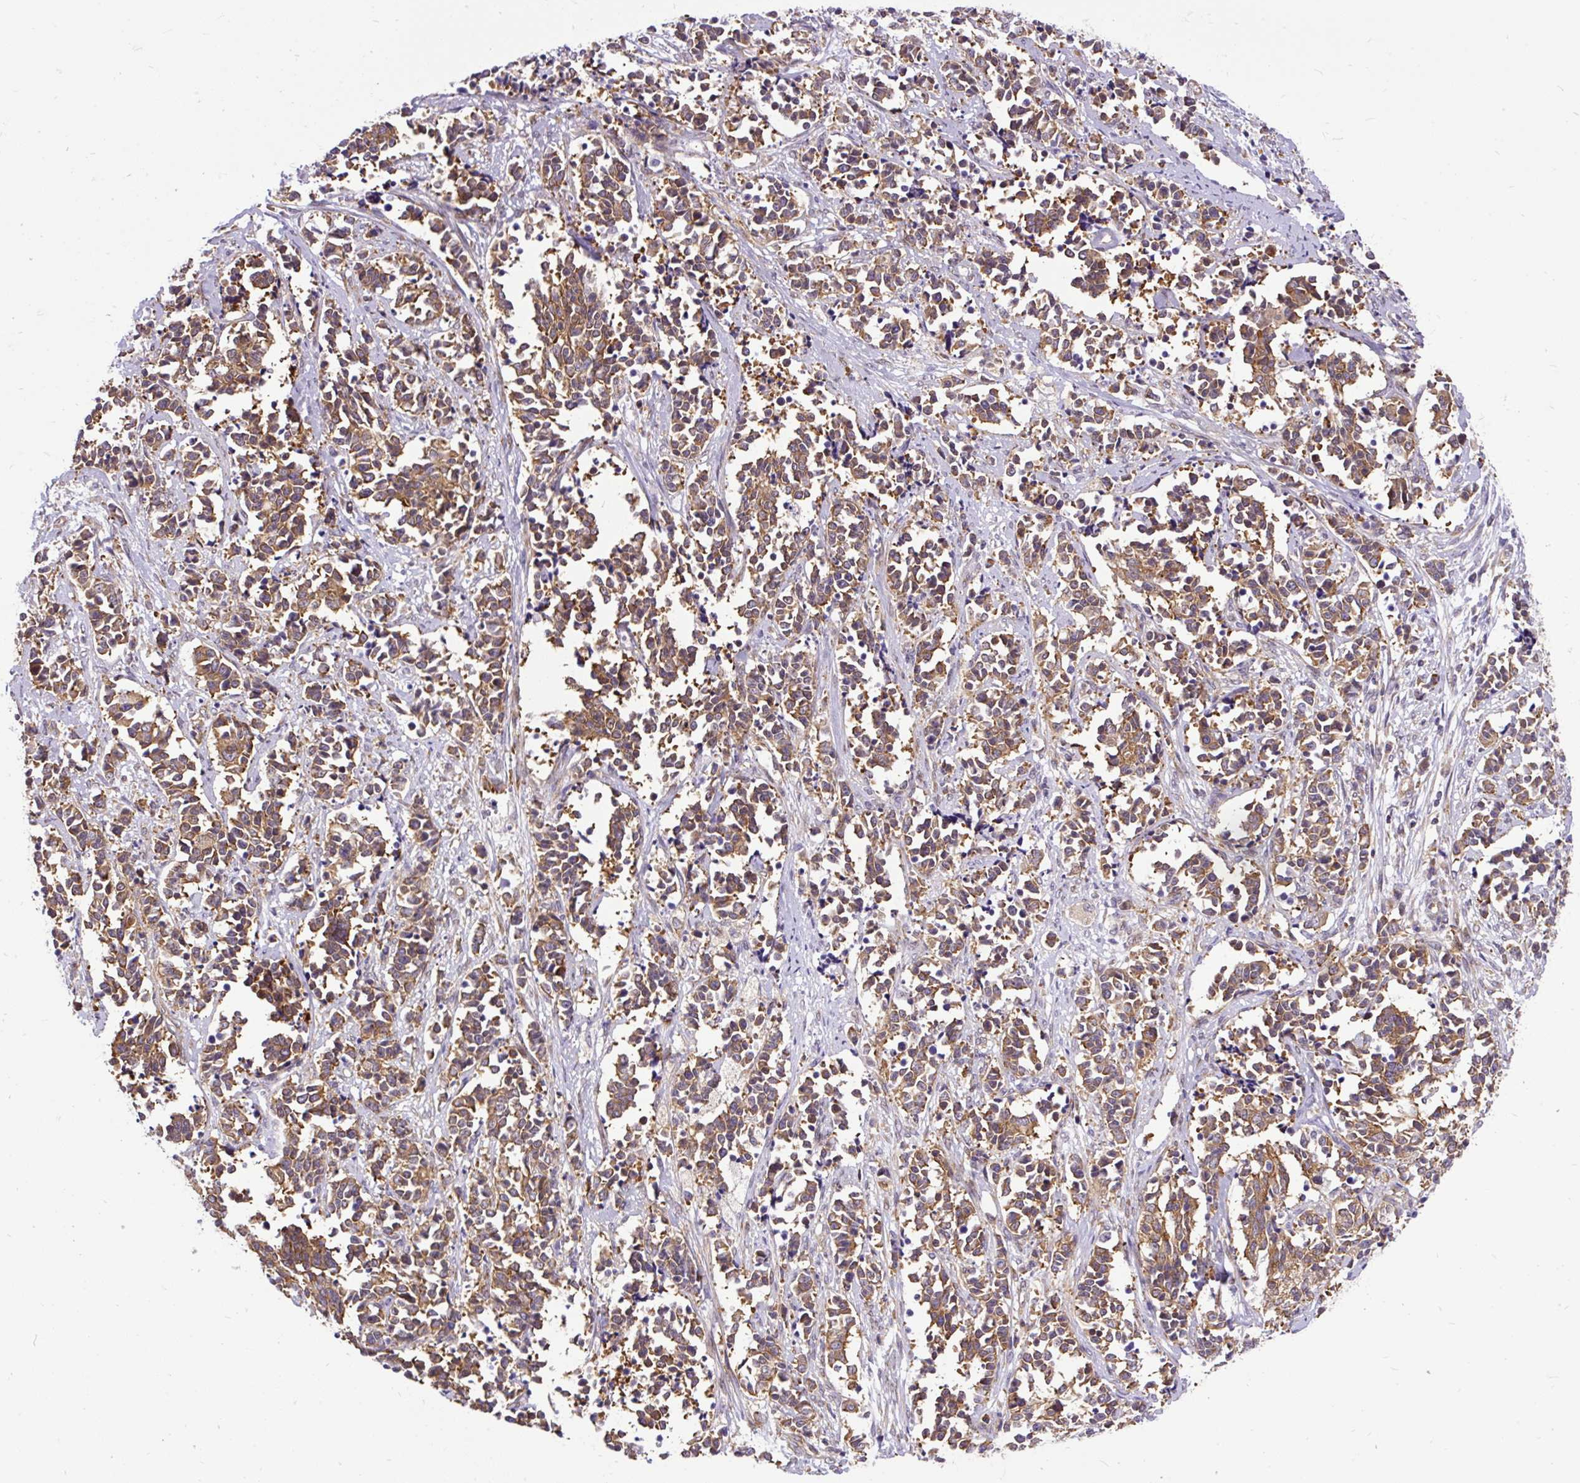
{"staining": {"intensity": "moderate", "quantity": ">75%", "location": "cytoplasmic/membranous"}, "tissue": "cervical cancer", "cell_type": "Tumor cells", "image_type": "cancer", "snomed": [{"axis": "morphology", "description": "Normal tissue, NOS"}, {"axis": "morphology", "description": "Squamous cell carcinoma, NOS"}, {"axis": "topography", "description": "Cervix"}], "caption": "About >75% of tumor cells in cervical squamous cell carcinoma display moderate cytoplasmic/membranous protein positivity as visualized by brown immunohistochemical staining.", "gene": "TRIM17", "patient": {"sex": "female", "age": 35}}